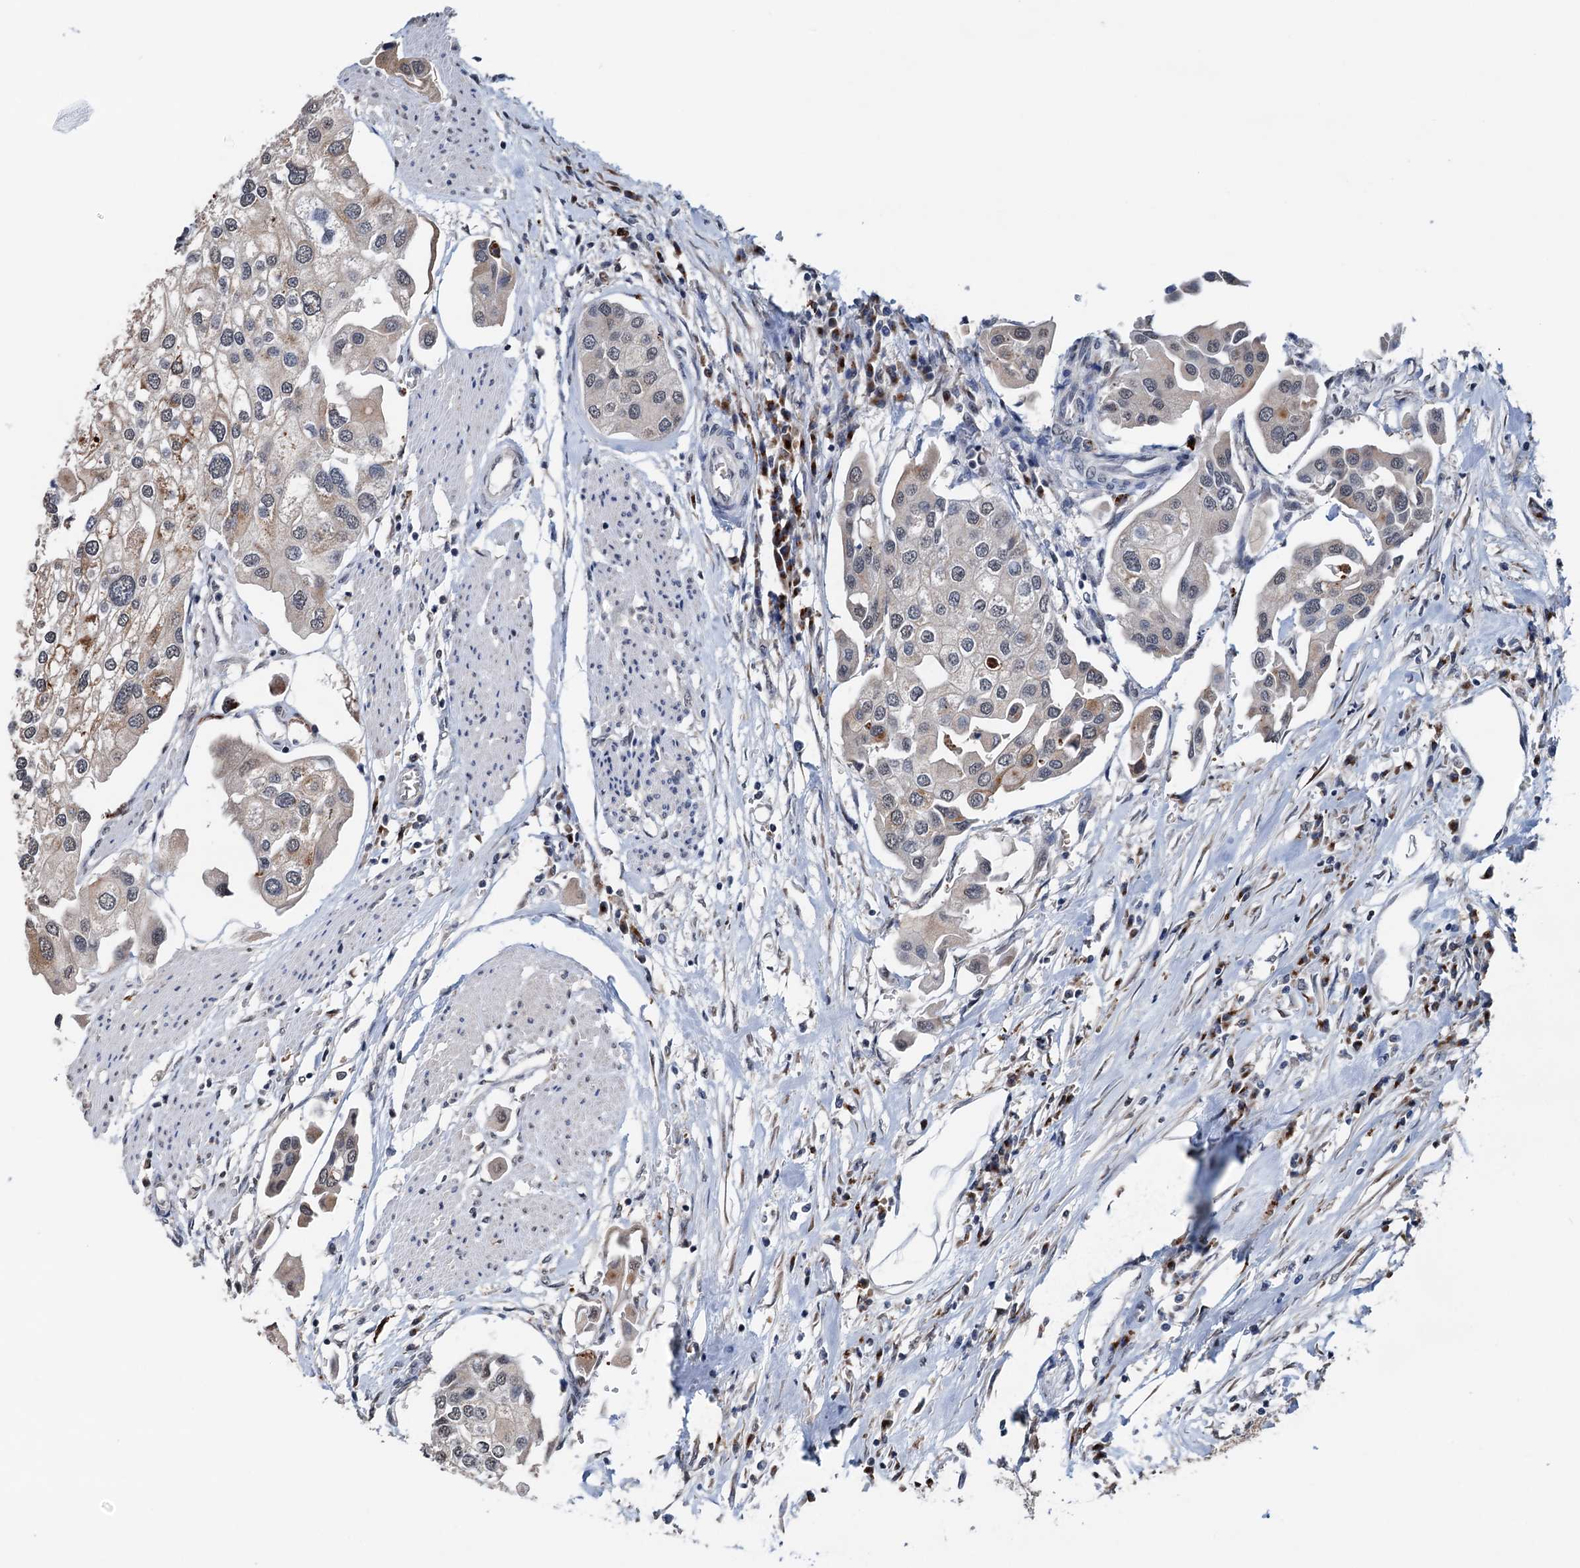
{"staining": {"intensity": "moderate", "quantity": "25%-75%", "location": "cytoplasmic/membranous"}, "tissue": "urothelial cancer", "cell_type": "Tumor cells", "image_type": "cancer", "snomed": [{"axis": "morphology", "description": "Urothelial carcinoma, High grade"}, {"axis": "topography", "description": "Urinary bladder"}], "caption": "Tumor cells demonstrate moderate cytoplasmic/membranous positivity in approximately 25%-75% of cells in urothelial cancer.", "gene": "SHLD1", "patient": {"sex": "male", "age": 64}}